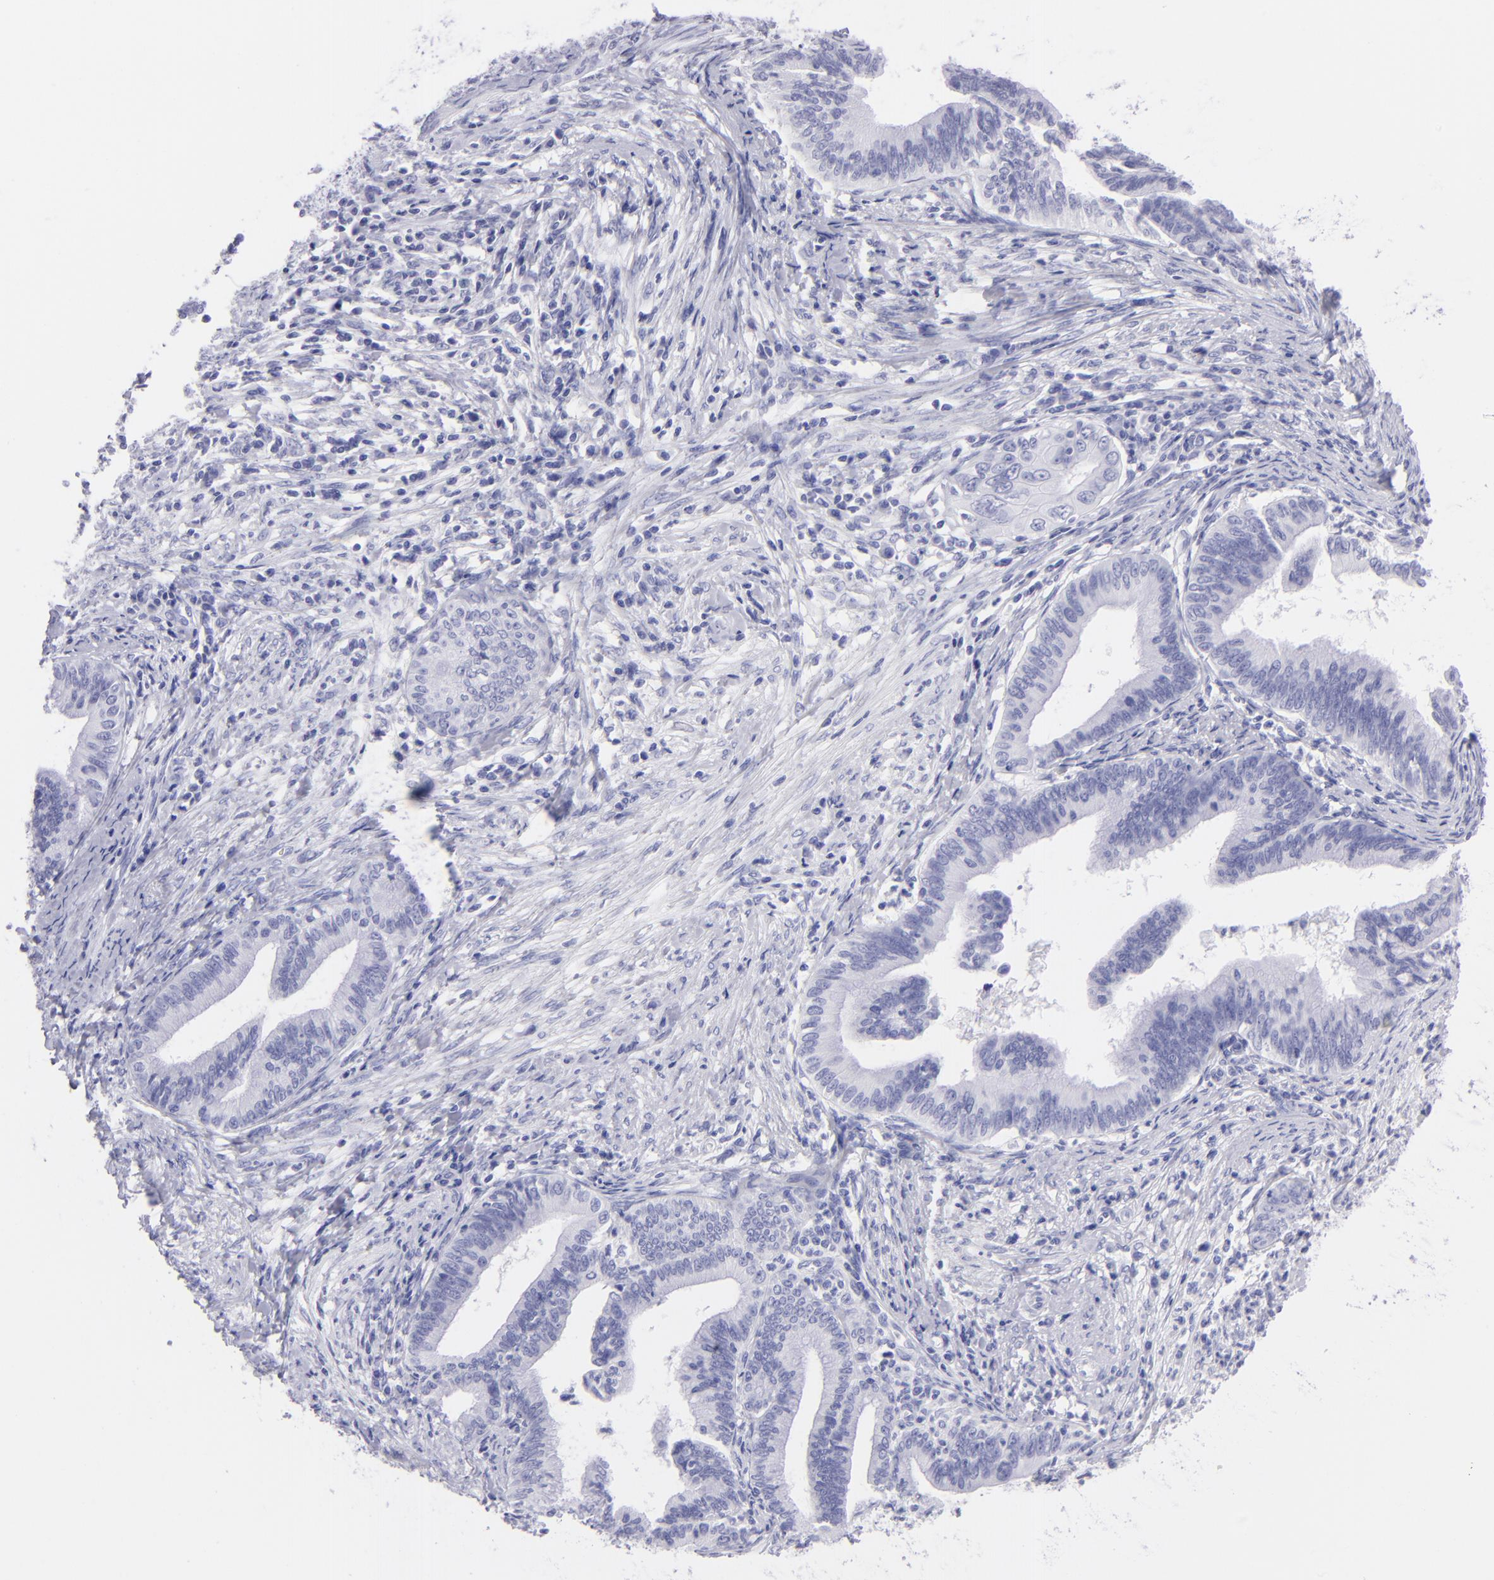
{"staining": {"intensity": "negative", "quantity": "none", "location": "none"}, "tissue": "cervical cancer", "cell_type": "Tumor cells", "image_type": "cancer", "snomed": [{"axis": "morphology", "description": "Adenocarcinoma, NOS"}, {"axis": "topography", "description": "Cervix"}], "caption": "Immunohistochemical staining of adenocarcinoma (cervical) shows no significant expression in tumor cells. Nuclei are stained in blue.", "gene": "SLC1A3", "patient": {"sex": "female", "age": 36}}